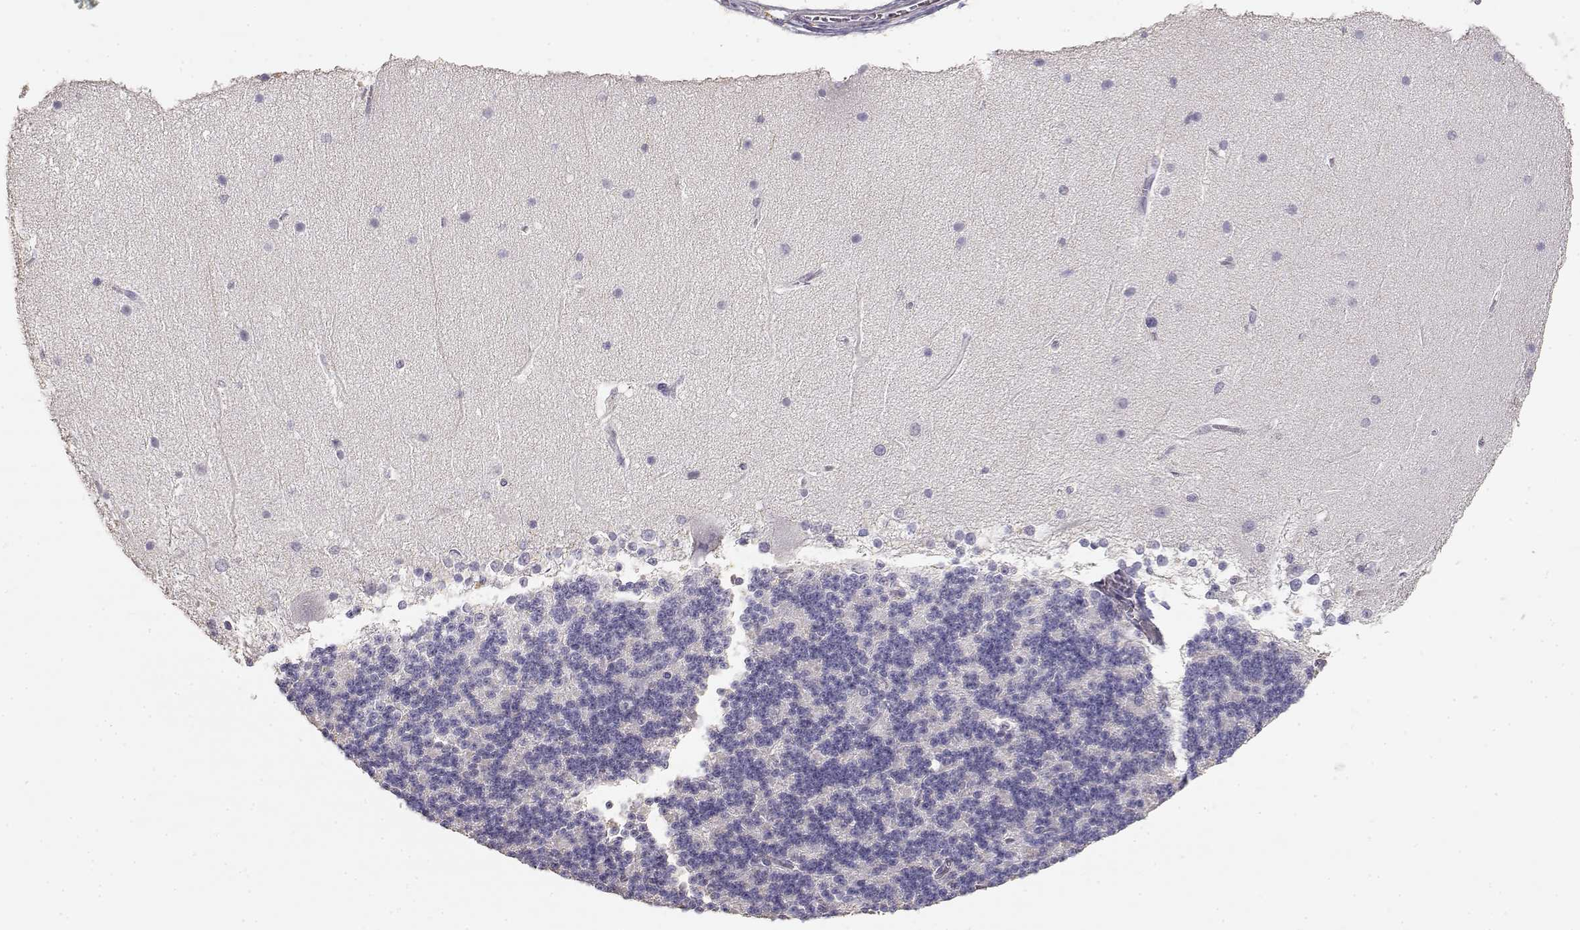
{"staining": {"intensity": "negative", "quantity": "none", "location": "none"}, "tissue": "cerebellum", "cell_type": "Cells in granular layer", "image_type": "normal", "snomed": [{"axis": "morphology", "description": "Normal tissue, NOS"}, {"axis": "topography", "description": "Cerebellum"}], "caption": "This photomicrograph is of normal cerebellum stained with IHC to label a protein in brown with the nuclei are counter-stained blue. There is no positivity in cells in granular layer. (Immunohistochemistry (ihc), brightfield microscopy, high magnification).", "gene": "TNFRSF10C", "patient": {"sex": "female", "age": 19}}